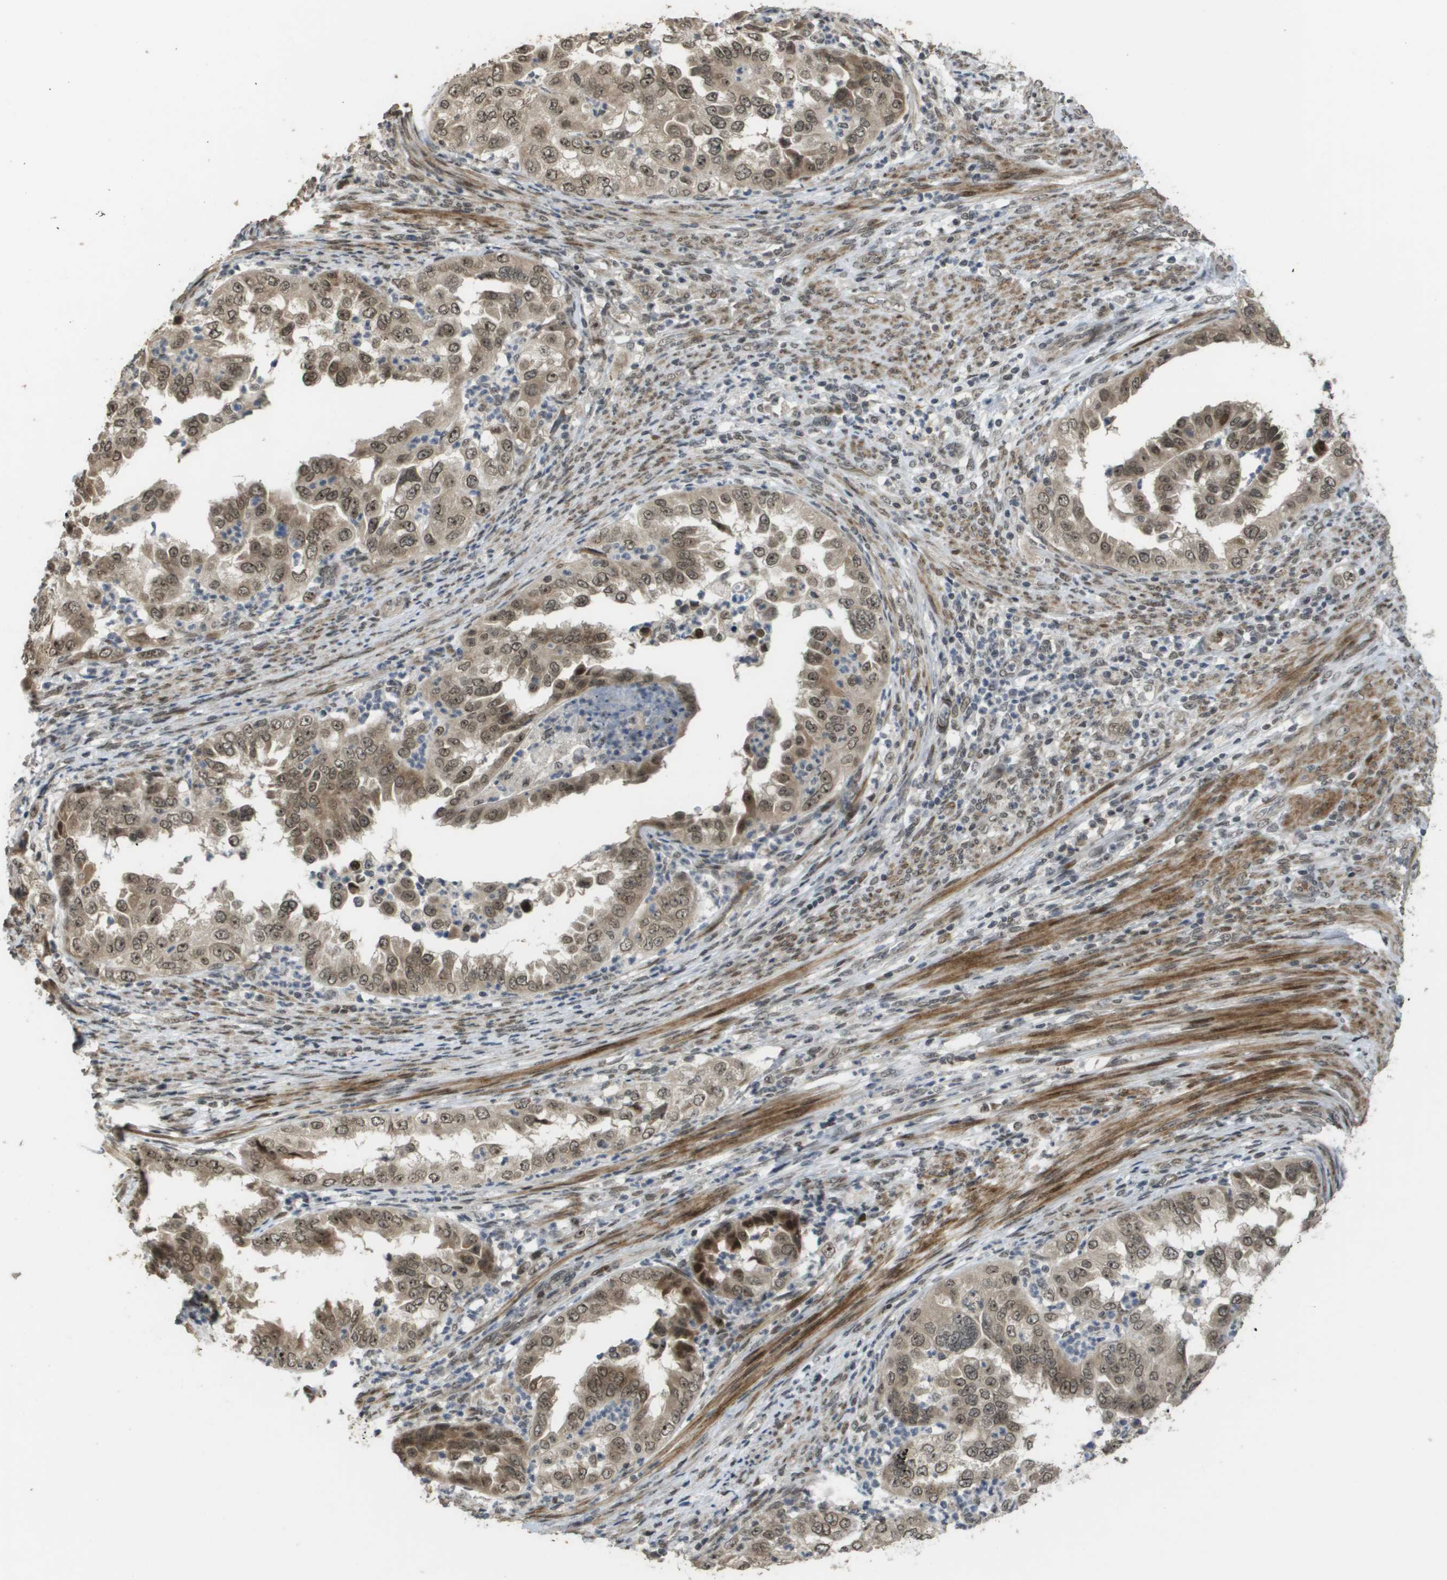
{"staining": {"intensity": "moderate", "quantity": ">75%", "location": "cytoplasmic/membranous,nuclear"}, "tissue": "endometrial cancer", "cell_type": "Tumor cells", "image_type": "cancer", "snomed": [{"axis": "morphology", "description": "Adenocarcinoma, NOS"}, {"axis": "topography", "description": "Endometrium"}], "caption": "A medium amount of moderate cytoplasmic/membranous and nuclear positivity is present in approximately >75% of tumor cells in endometrial adenocarcinoma tissue.", "gene": "KAT5", "patient": {"sex": "female", "age": 85}}